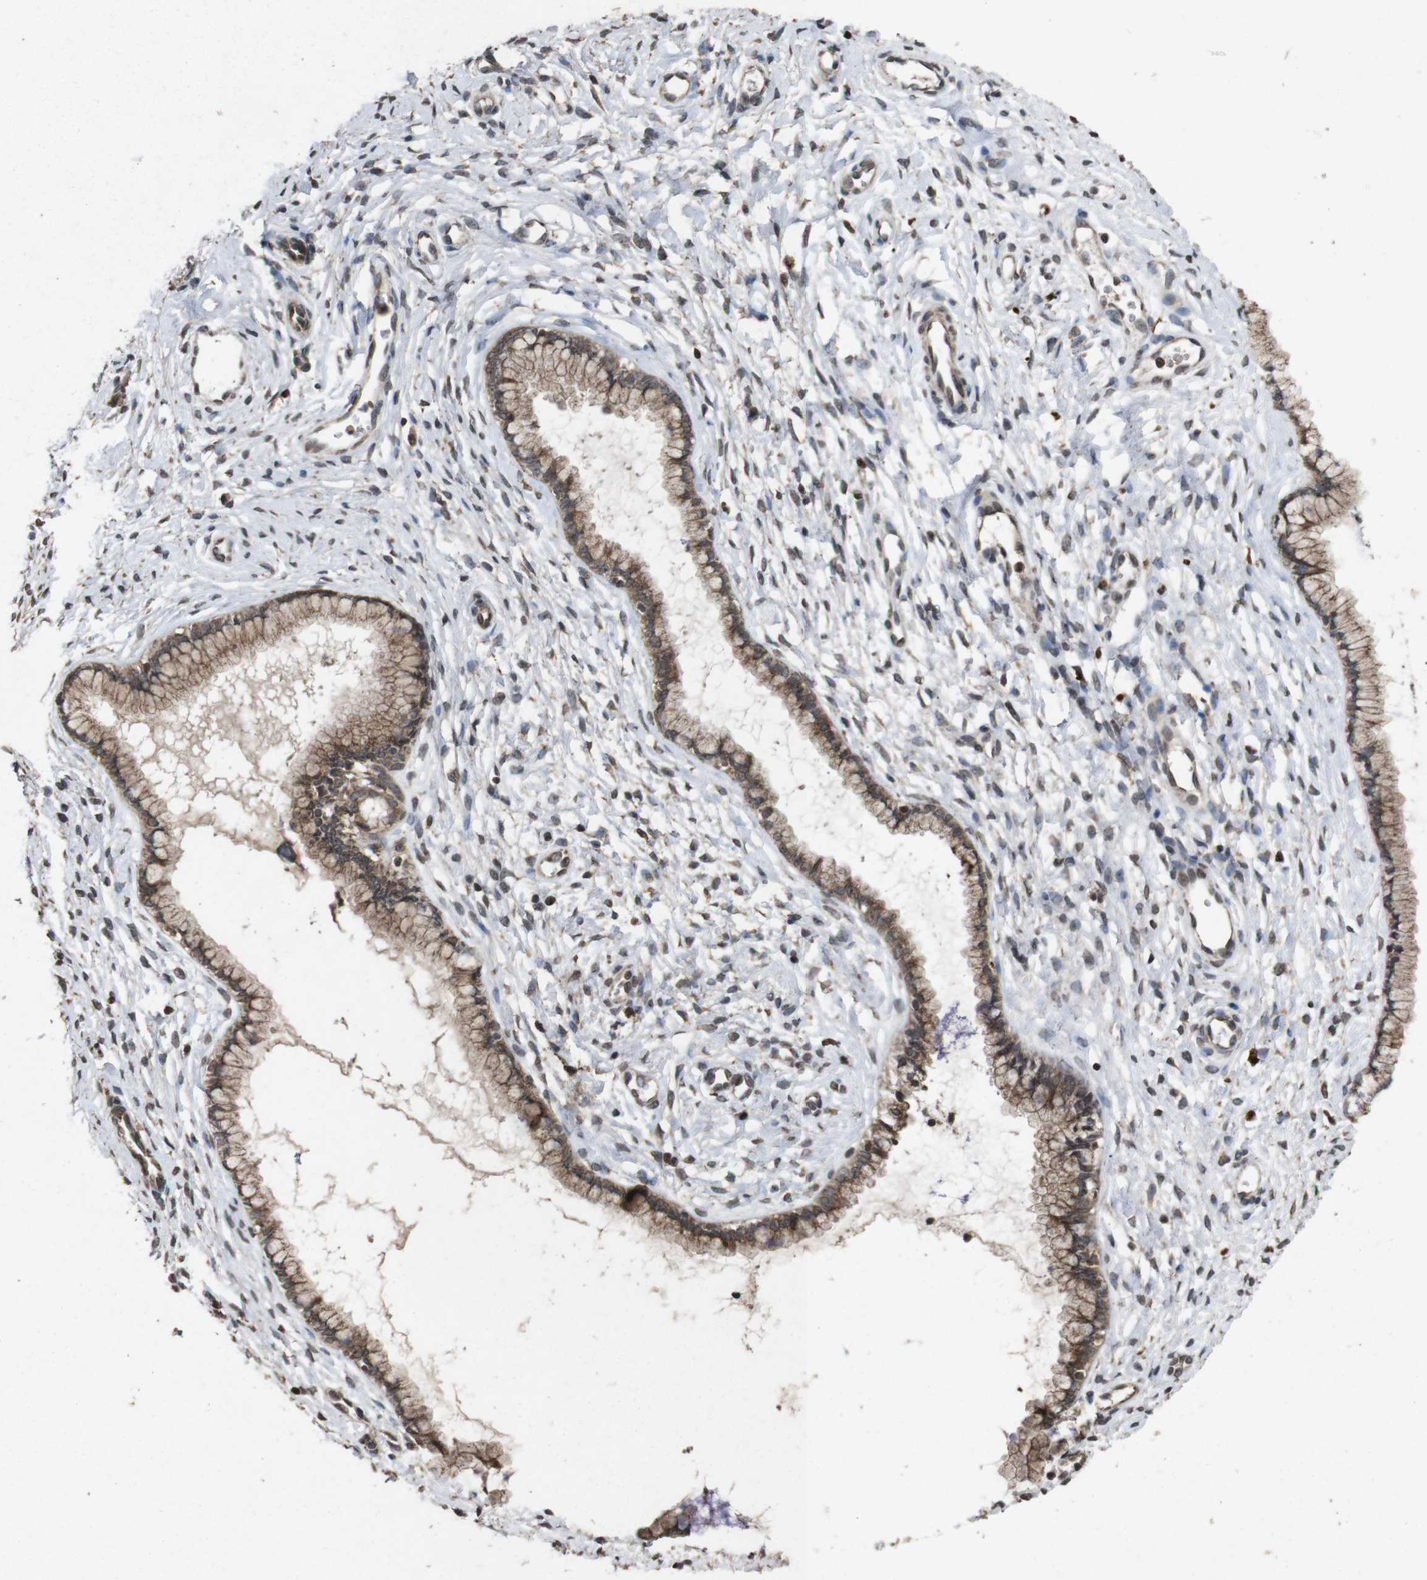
{"staining": {"intensity": "weak", "quantity": ">75%", "location": "cytoplasmic/membranous"}, "tissue": "cervix", "cell_type": "Glandular cells", "image_type": "normal", "snomed": [{"axis": "morphology", "description": "Normal tissue, NOS"}, {"axis": "topography", "description": "Cervix"}], "caption": "The micrograph displays staining of normal cervix, revealing weak cytoplasmic/membranous protein staining (brown color) within glandular cells.", "gene": "SORL1", "patient": {"sex": "female", "age": 65}}